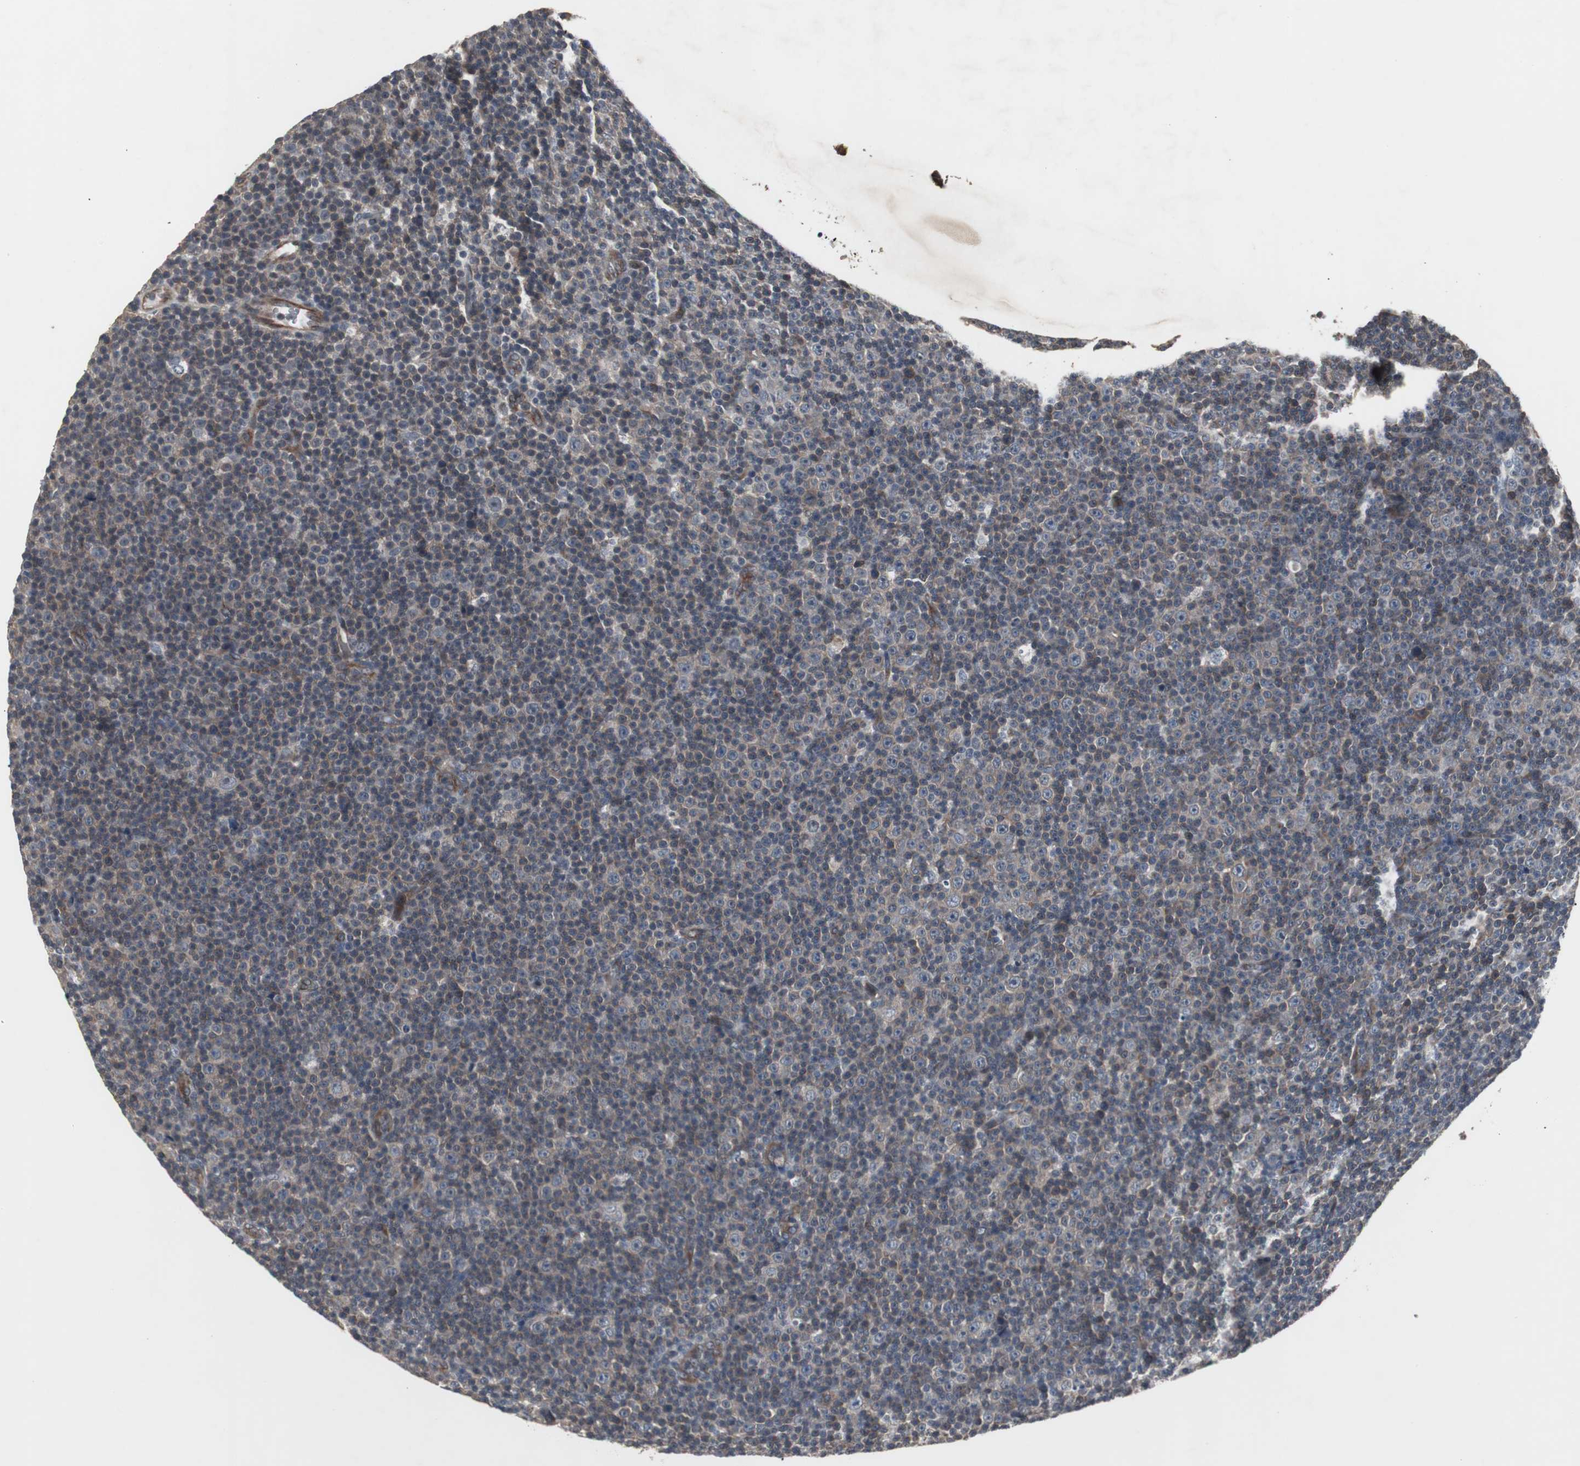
{"staining": {"intensity": "weak", "quantity": "25%-75%", "location": "cytoplasmic/membranous"}, "tissue": "lymphoma", "cell_type": "Tumor cells", "image_type": "cancer", "snomed": [{"axis": "morphology", "description": "Malignant lymphoma, non-Hodgkin's type, Low grade"}, {"axis": "topography", "description": "Lymph node"}], "caption": "Tumor cells demonstrate low levels of weak cytoplasmic/membranous positivity in approximately 25%-75% of cells in lymphoma.", "gene": "ATP2B2", "patient": {"sex": "female", "age": 67}}